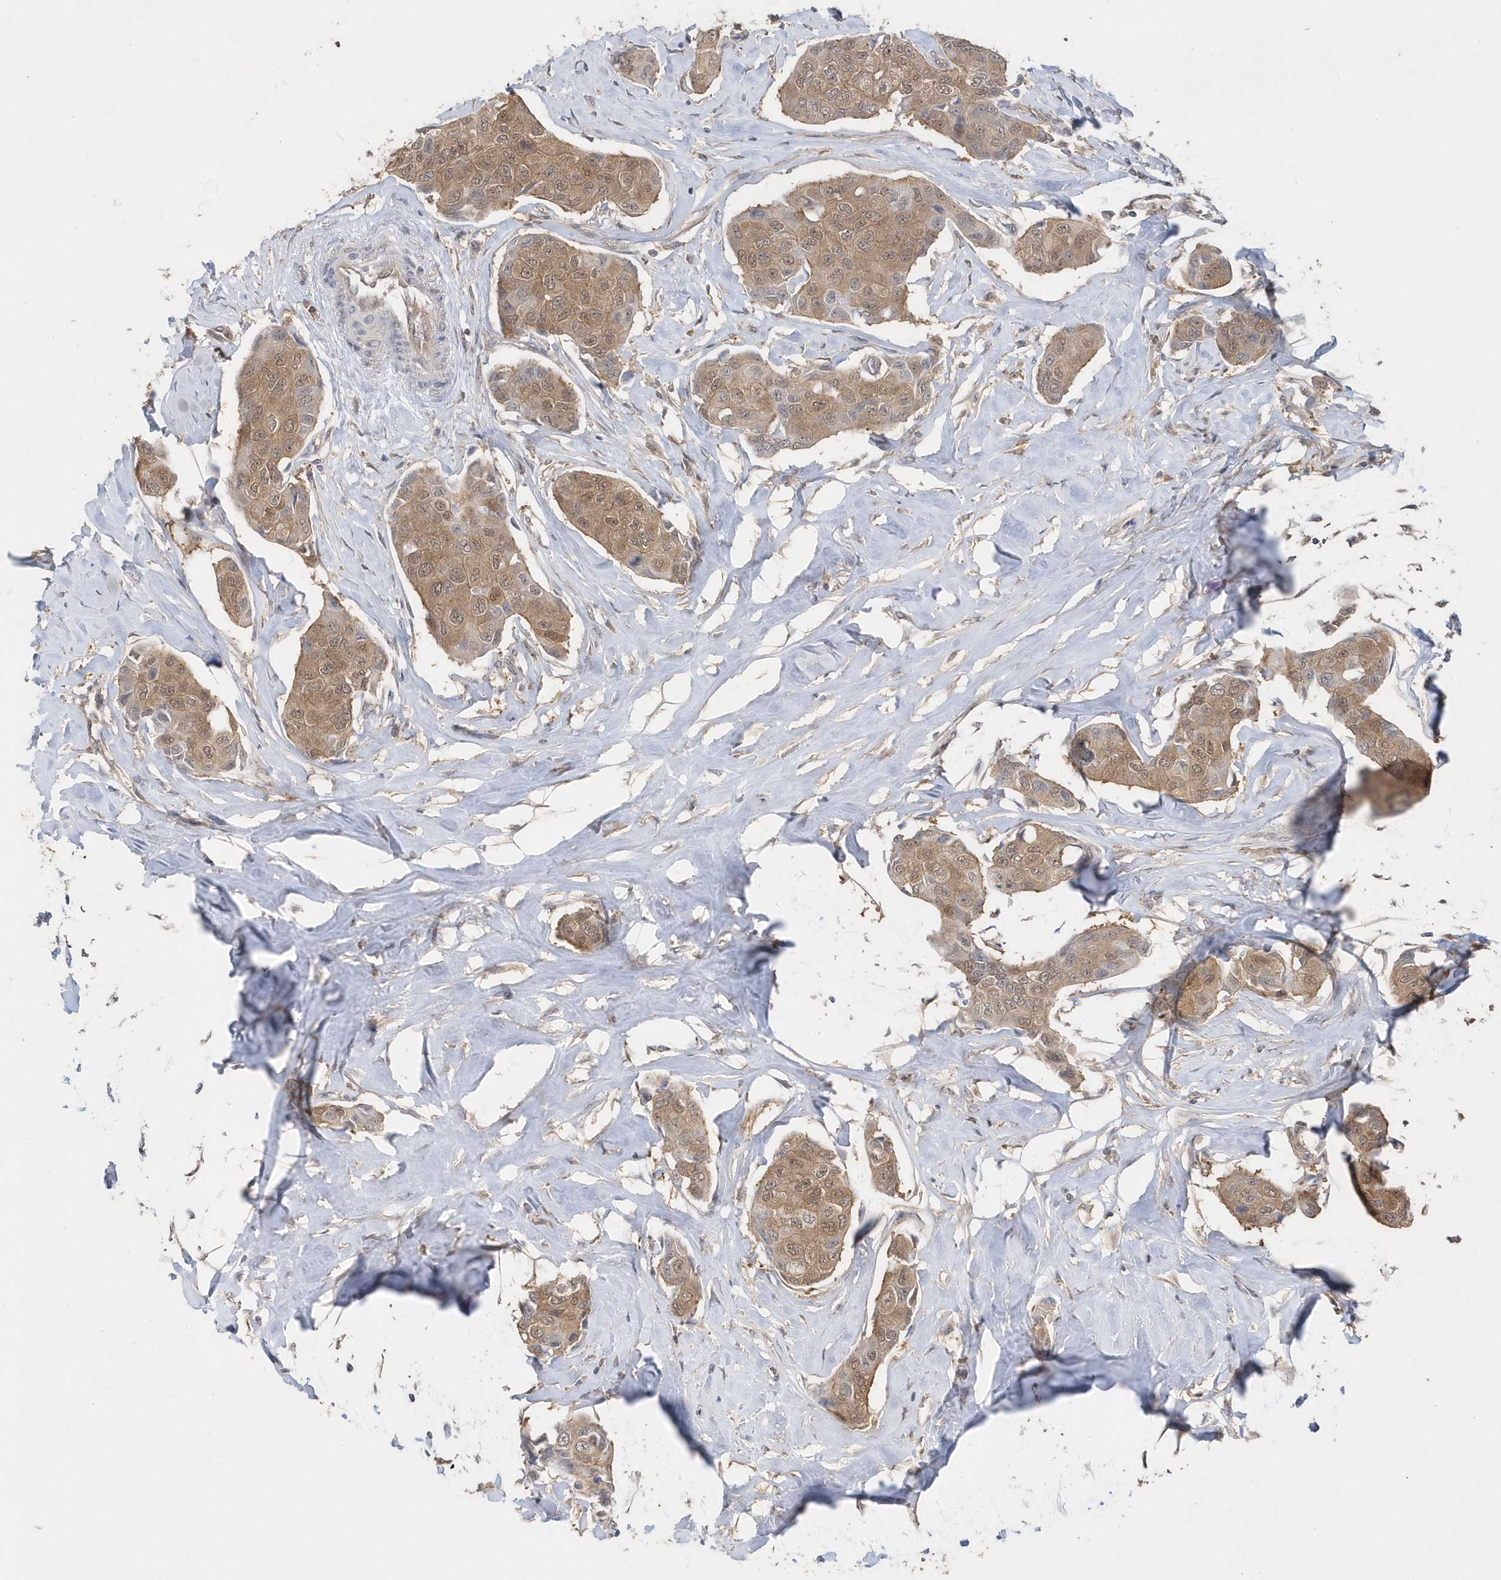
{"staining": {"intensity": "moderate", "quantity": ">75%", "location": "cytoplasmic/membranous,nuclear"}, "tissue": "breast cancer", "cell_type": "Tumor cells", "image_type": "cancer", "snomed": [{"axis": "morphology", "description": "Duct carcinoma"}, {"axis": "topography", "description": "Breast"}], "caption": "A brown stain labels moderate cytoplasmic/membranous and nuclear expression of a protein in human breast cancer (infiltrating ductal carcinoma) tumor cells. (IHC, brightfield microscopy, high magnification).", "gene": "RPE", "patient": {"sex": "female", "age": 80}}